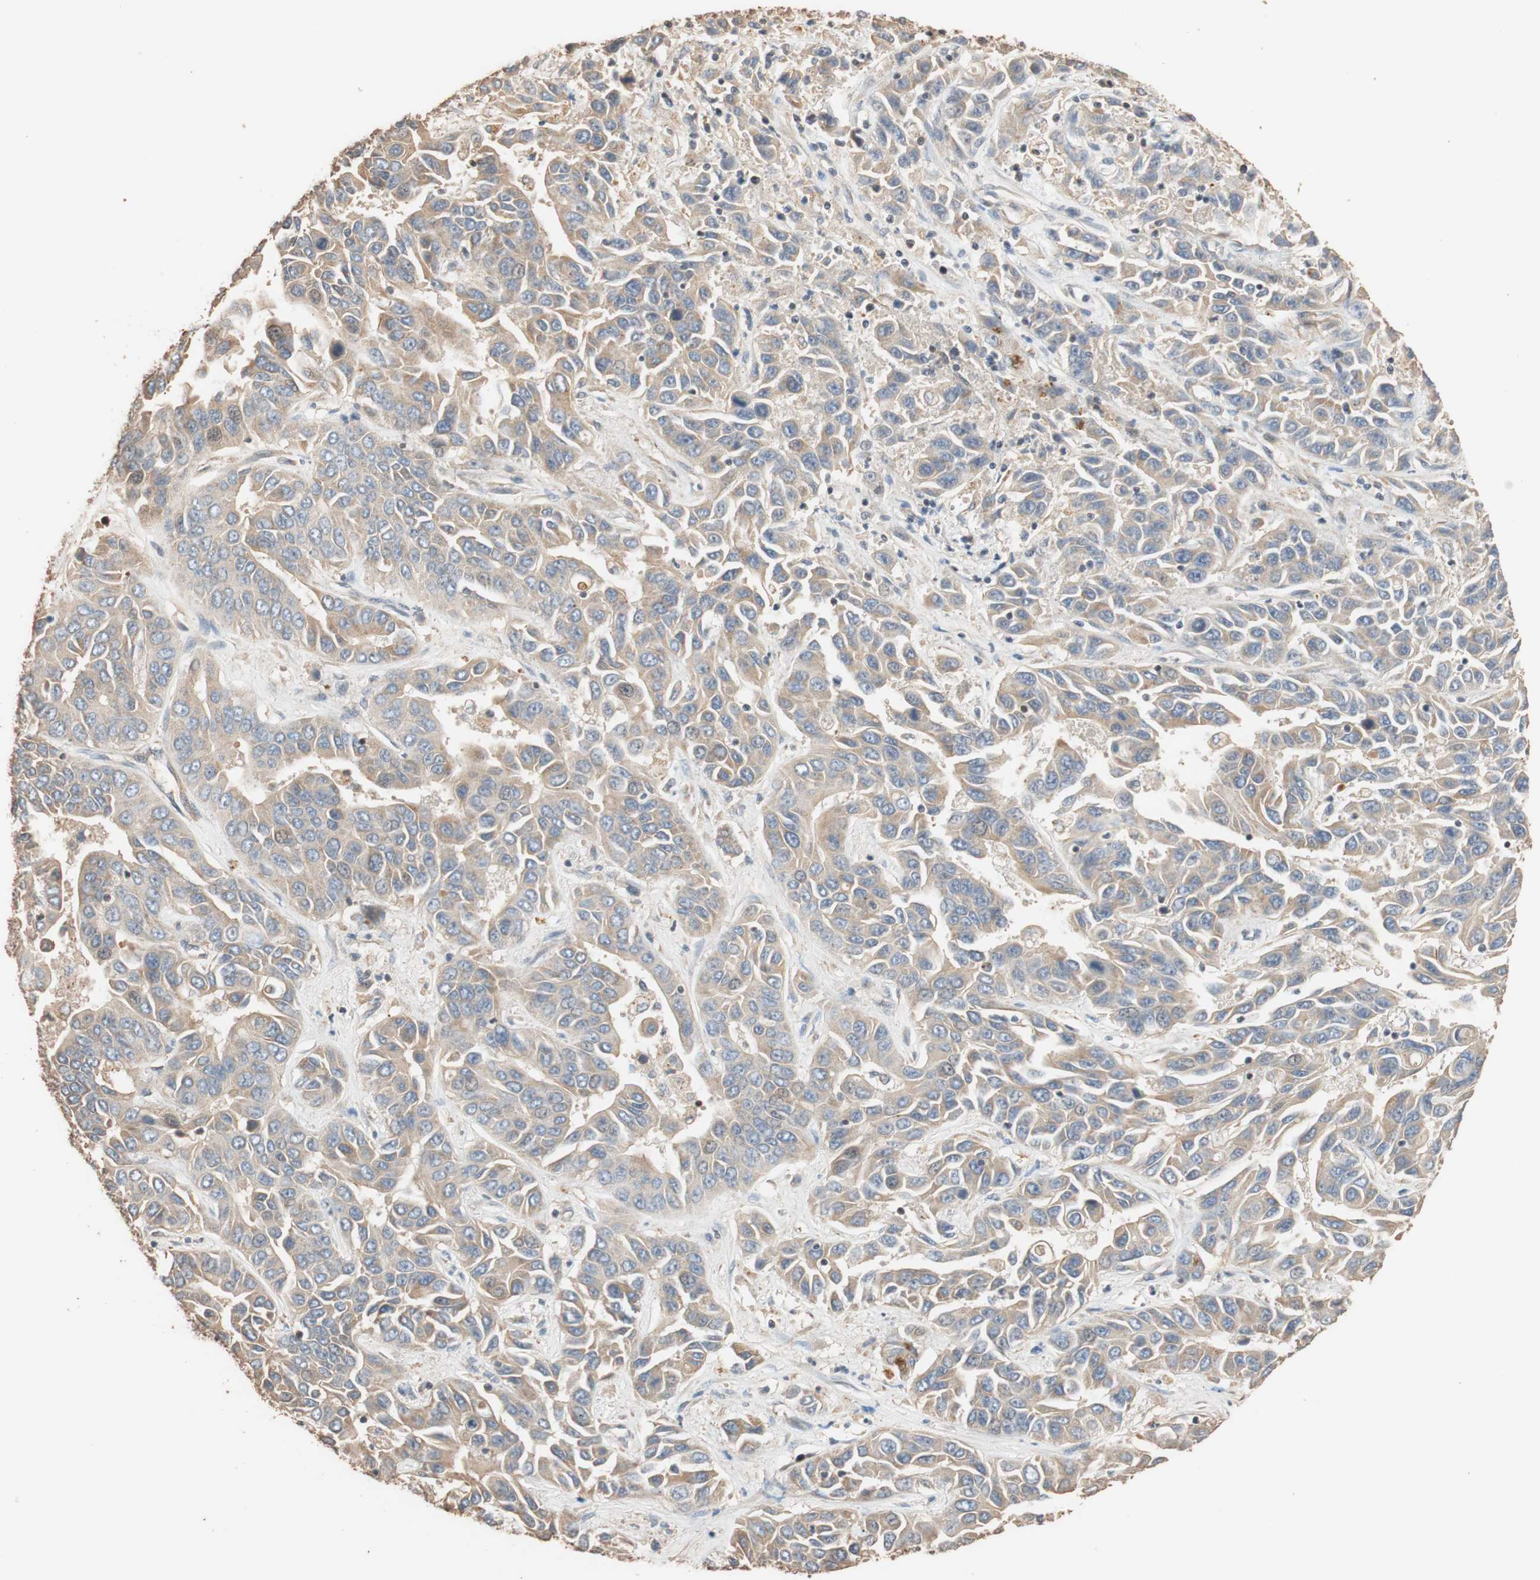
{"staining": {"intensity": "moderate", "quantity": ">75%", "location": "cytoplasmic/membranous"}, "tissue": "liver cancer", "cell_type": "Tumor cells", "image_type": "cancer", "snomed": [{"axis": "morphology", "description": "Cholangiocarcinoma"}, {"axis": "topography", "description": "Liver"}], "caption": "Immunohistochemical staining of human liver cancer demonstrates moderate cytoplasmic/membranous protein staining in approximately >75% of tumor cells. Using DAB (brown) and hematoxylin (blue) stains, captured at high magnification using brightfield microscopy.", "gene": "TUBB", "patient": {"sex": "female", "age": 52}}